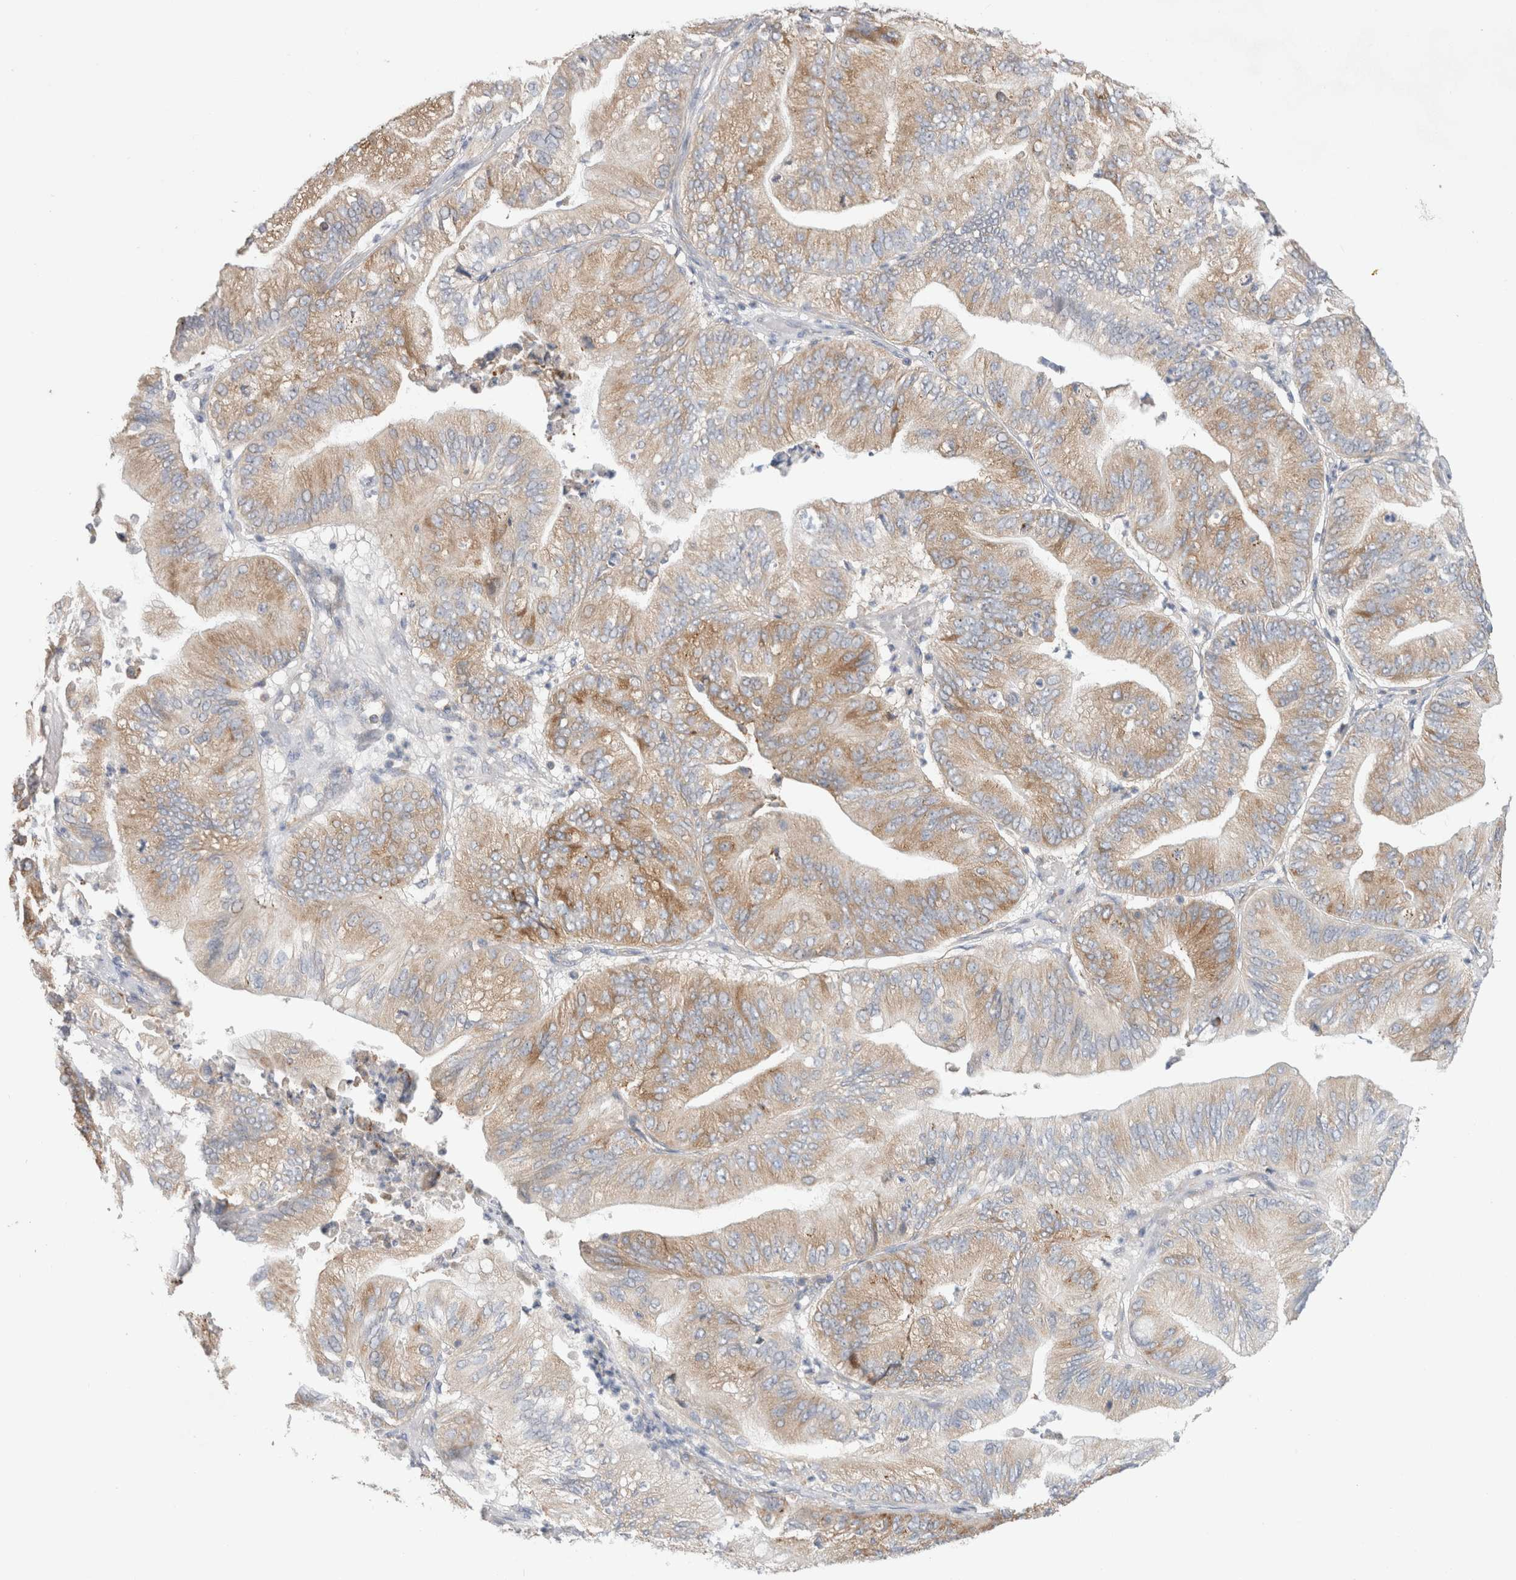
{"staining": {"intensity": "moderate", "quantity": ">75%", "location": "cytoplasmic/membranous"}, "tissue": "ovarian cancer", "cell_type": "Tumor cells", "image_type": "cancer", "snomed": [{"axis": "morphology", "description": "Cystadenocarcinoma, mucinous, NOS"}, {"axis": "topography", "description": "Ovary"}], "caption": "Immunohistochemical staining of ovarian cancer shows moderate cytoplasmic/membranous protein expression in approximately >75% of tumor cells.", "gene": "ZNF23", "patient": {"sex": "female", "age": 61}}